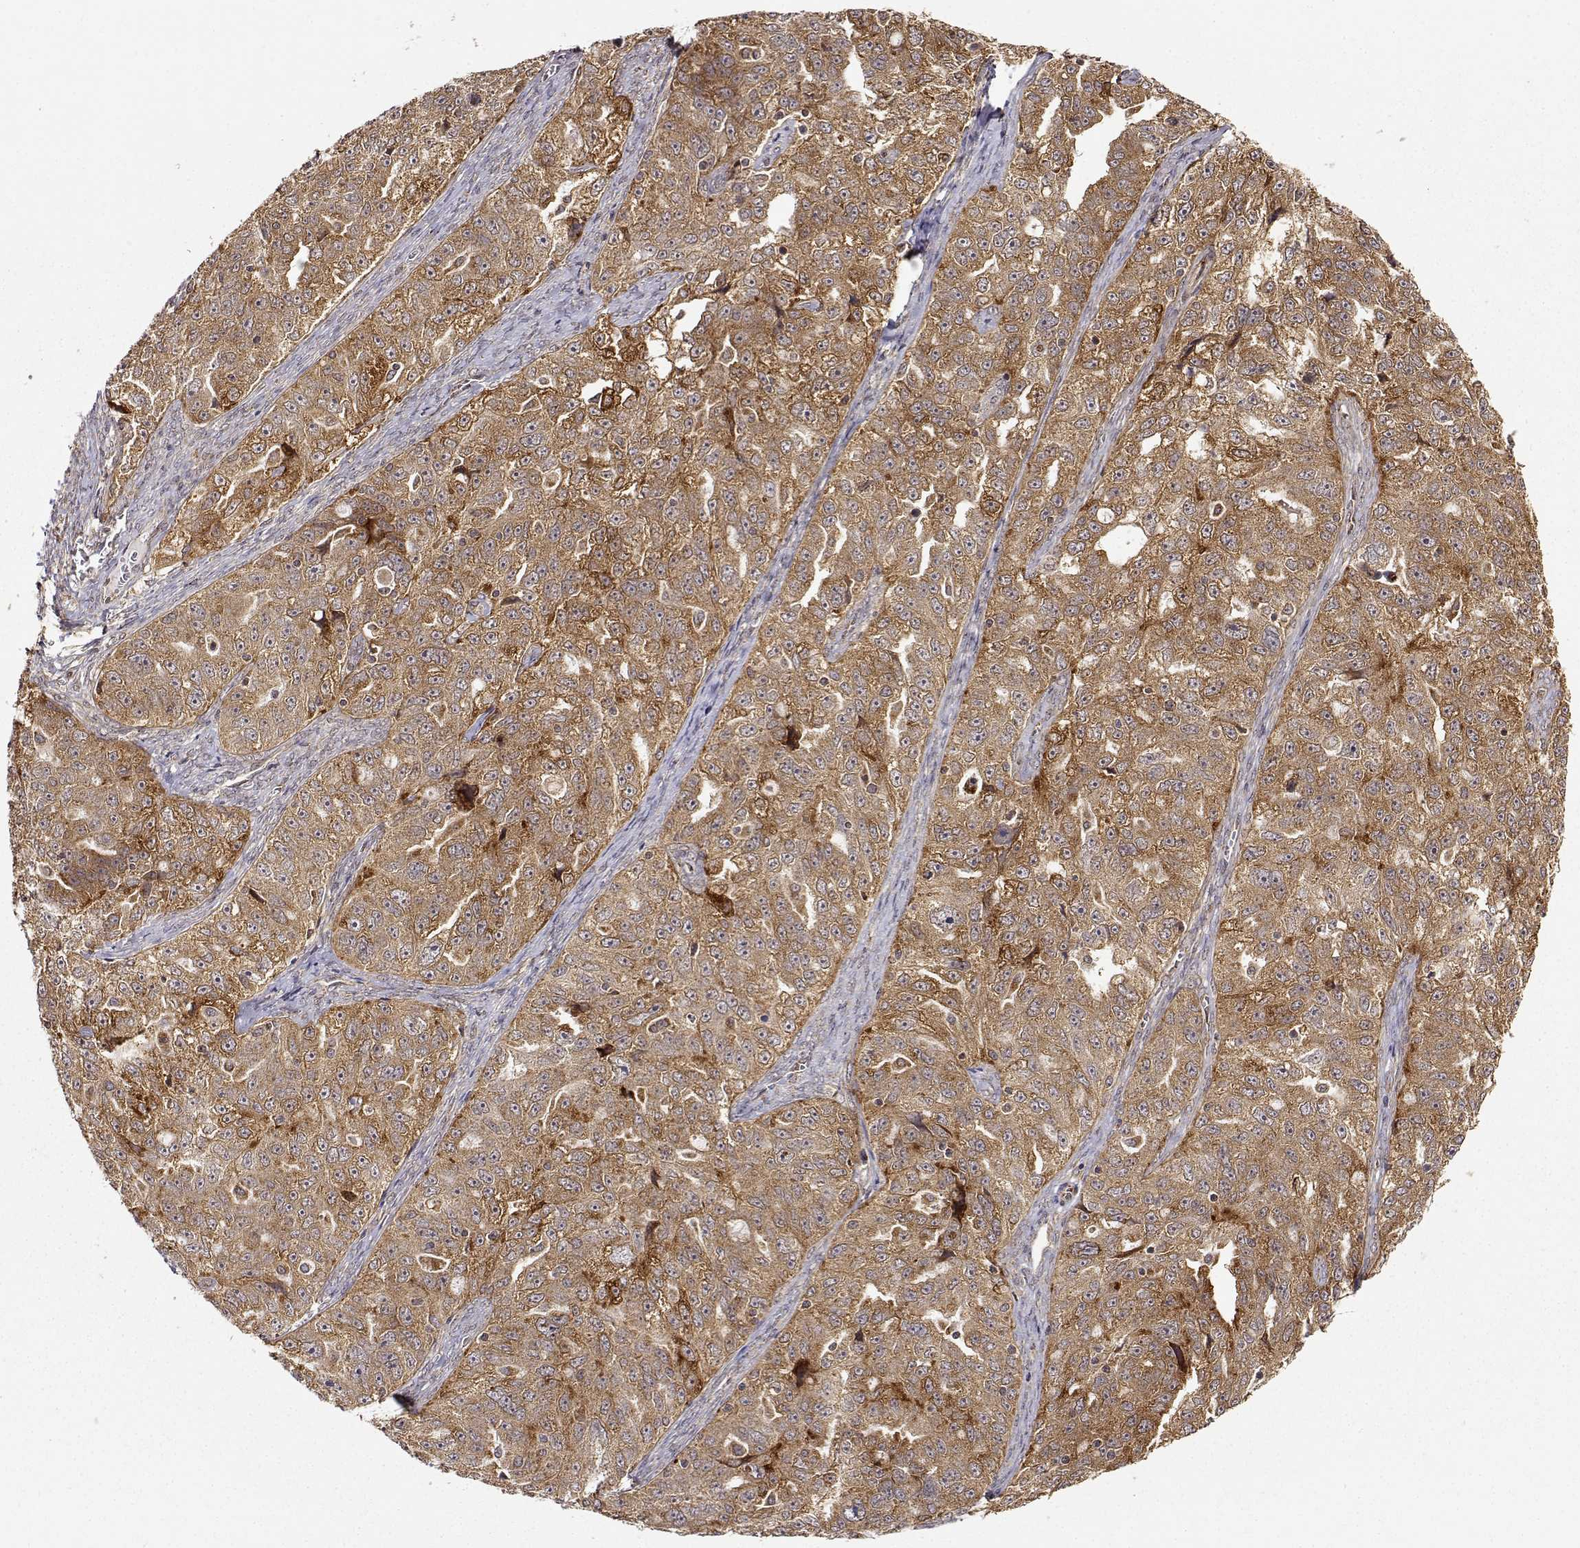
{"staining": {"intensity": "moderate", "quantity": ">75%", "location": "cytoplasmic/membranous"}, "tissue": "ovarian cancer", "cell_type": "Tumor cells", "image_type": "cancer", "snomed": [{"axis": "morphology", "description": "Cystadenocarcinoma, serous, NOS"}, {"axis": "topography", "description": "Ovary"}], "caption": "A histopathology image of human ovarian serous cystadenocarcinoma stained for a protein demonstrates moderate cytoplasmic/membranous brown staining in tumor cells.", "gene": "RNF13", "patient": {"sex": "female", "age": 51}}